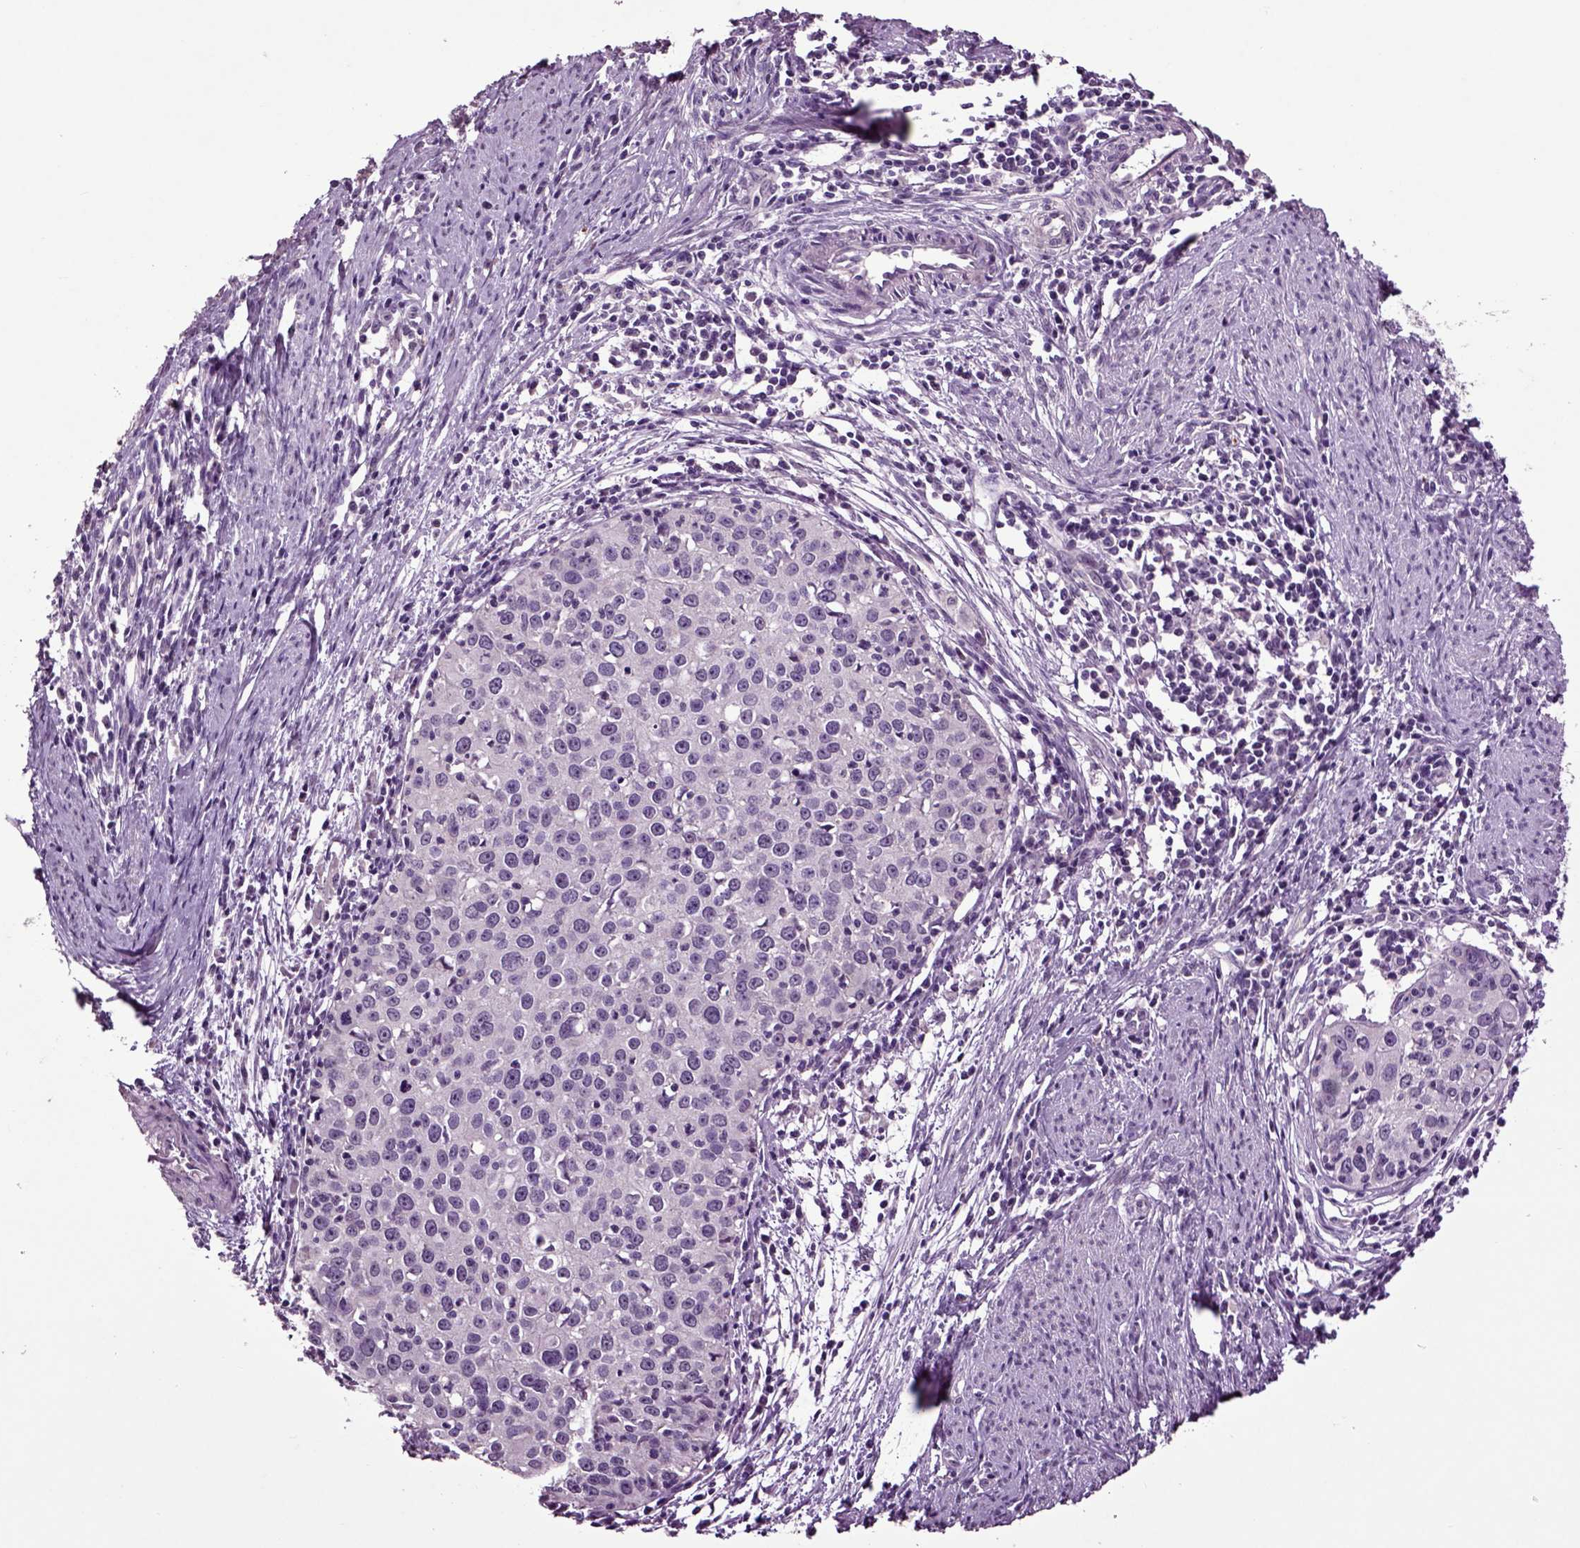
{"staining": {"intensity": "negative", "quantity": "none", "location": "none"}, "tissue": "cervical cancer", "cell_type": "Tumor cells", "image_type": "cancer", "snomed": [{"axis": "morphology", "description": "Squamous cell carcinoma, NOS"}, {"axis": "topography", "description": "Cervix"}], "caption": "Immunohistochemical staining of cervical cancer shows no significant staining in tumor cells. (Brightfield microscopy of DAB (3,3'-diaminobenzidine) immunohistochemistry at high magnification).", "gene": "CRHR1", "patient": {"sex": "female", "age": 40}}